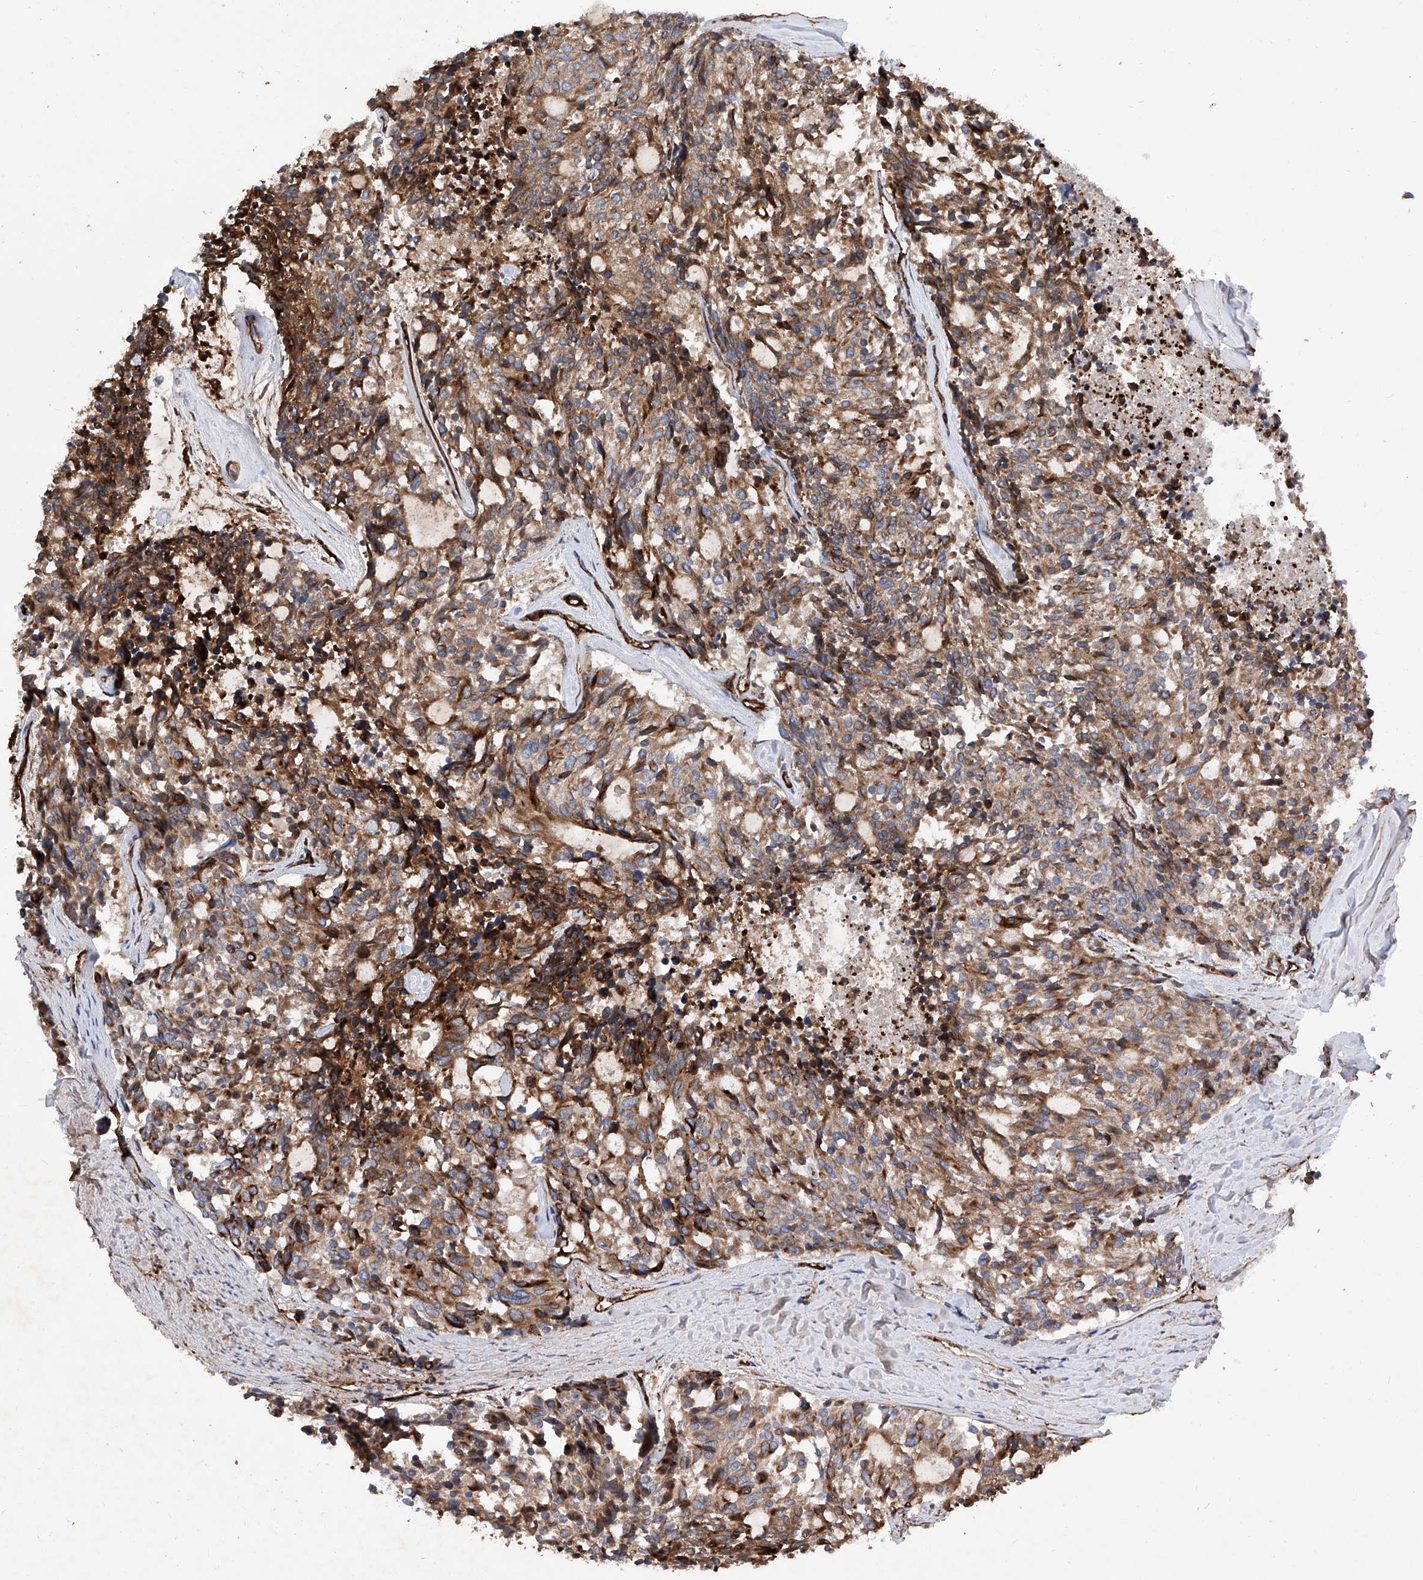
{"staining": {"intensity": "moderate", "quantity": ">75%", "location": "cytoplasmic/membranous"}, "tissue": "carcinoid", "cell_type": "Tumor cells", "image_type": "cancer", "snomed": [{"axis": "morphology", "description": "Carcinoid, malignant, NOS"}, {"axis": "topography", "description": "Pancreas"}], "caption": "Brown immunohistochemical staining in human carcinoid displays moderate cytoplasmic/membranous positivity in approximately >75% of tumor cells.", "gene": "INPP5B", "patient": {"sex": "female", "age": 54}}